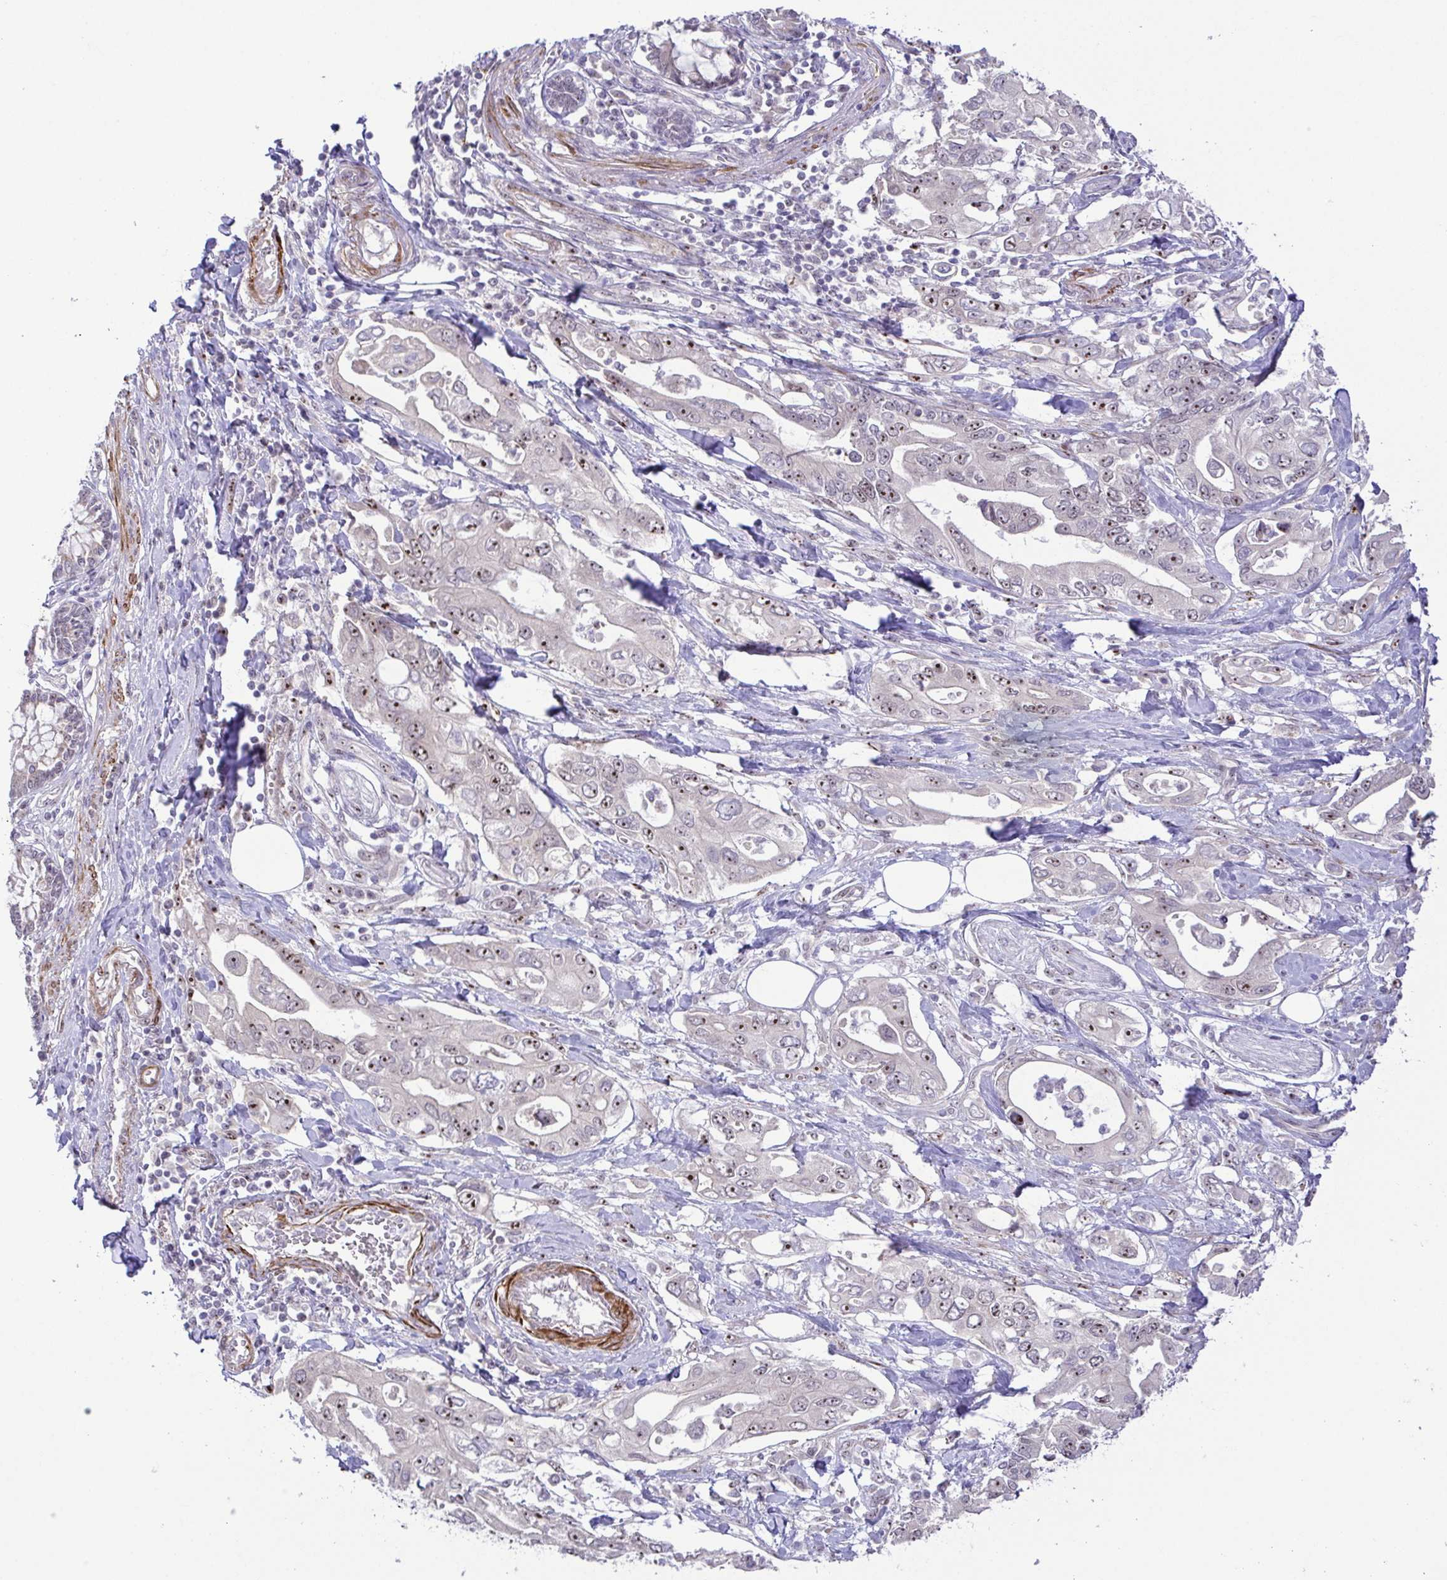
{"staining": {"intensity": "moderate", "quantity": "25%-75%", "location": "nuclear"}, "tissue": "pancreatic cancer", "cell_type": "Tumor cells", "image_type": "cancer", "snomed": [{"axis": "morphology", "description": "Adenocarcinoma, NOS"}, {"axis": "topography", "description": "Pancreas"}], "caption": "A brown stain shows moderate nuclear positivity of a protein in pancreatic adenocarcinoma tumor cells.", "gene": "RSL24D1", "patient": {"sex": "female", "age": 63}}